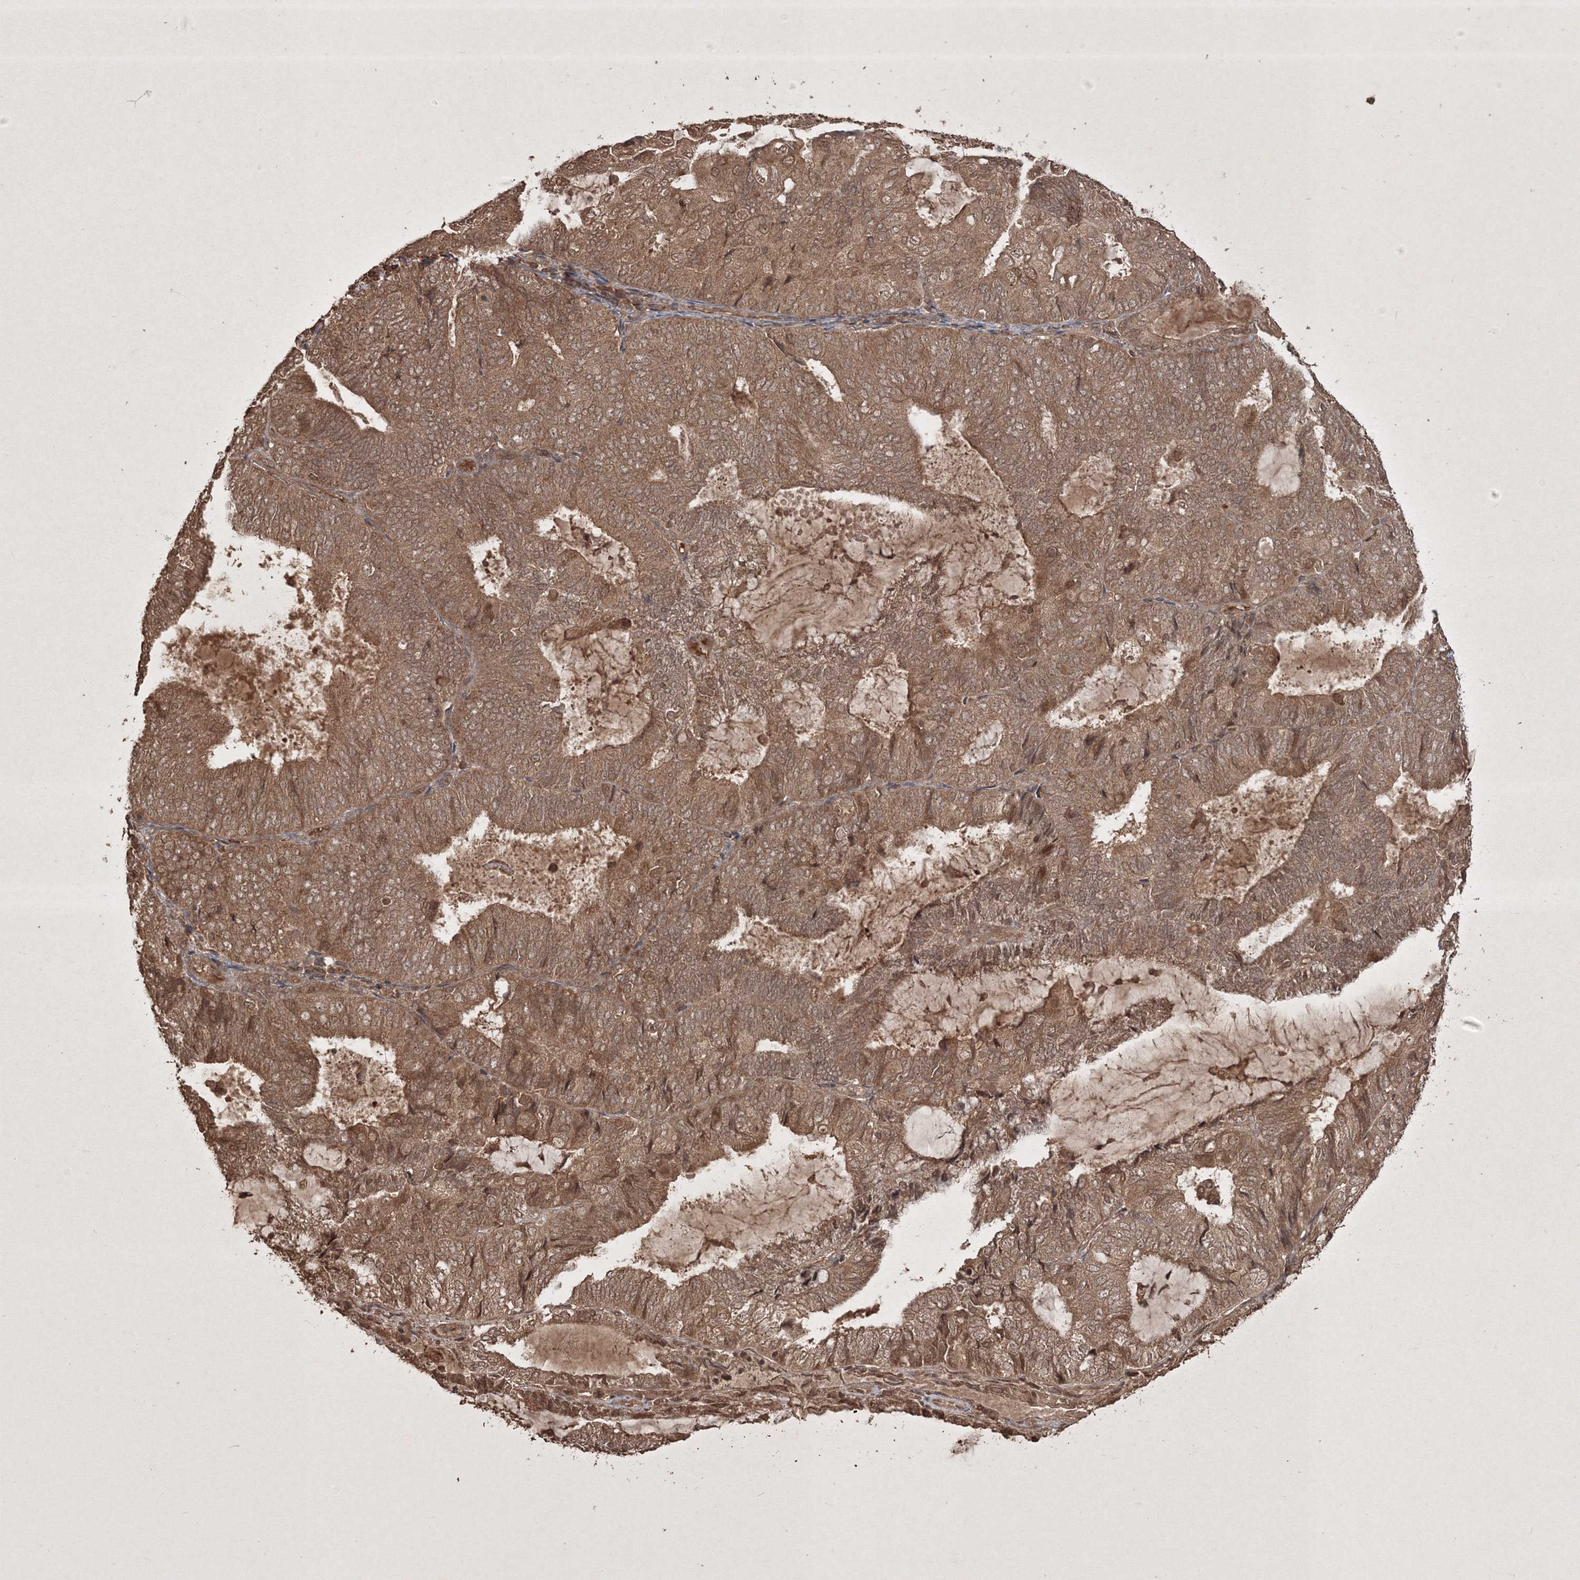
{"staining": {"intensity": "moderate", "quantity": ">75%", "location": "cytoplasmic/membranous"}, "tissue": "endometrial cancer", "cell_type": "Tumor cells", "image_type": "cancer", "snomed": [{"axis": "morphology", "description": "Adenocarcinoma, NOS"}, {"axis": "topography", "description": "Endometrium"}], "caption": "Protein analysis of adenocarcinoma (endometrial) tissue exhibits moderate cytoplasmic/membranous expression in approximately >75% of tumor cells. Using DAB (3,3'-diaminobenzidine) (brown) and hematoxylin (blue) stains, captured at high magnification using brightfield microscopy.", "gene": "PELI3", "patient": {"sex": "female", "age": 81}}